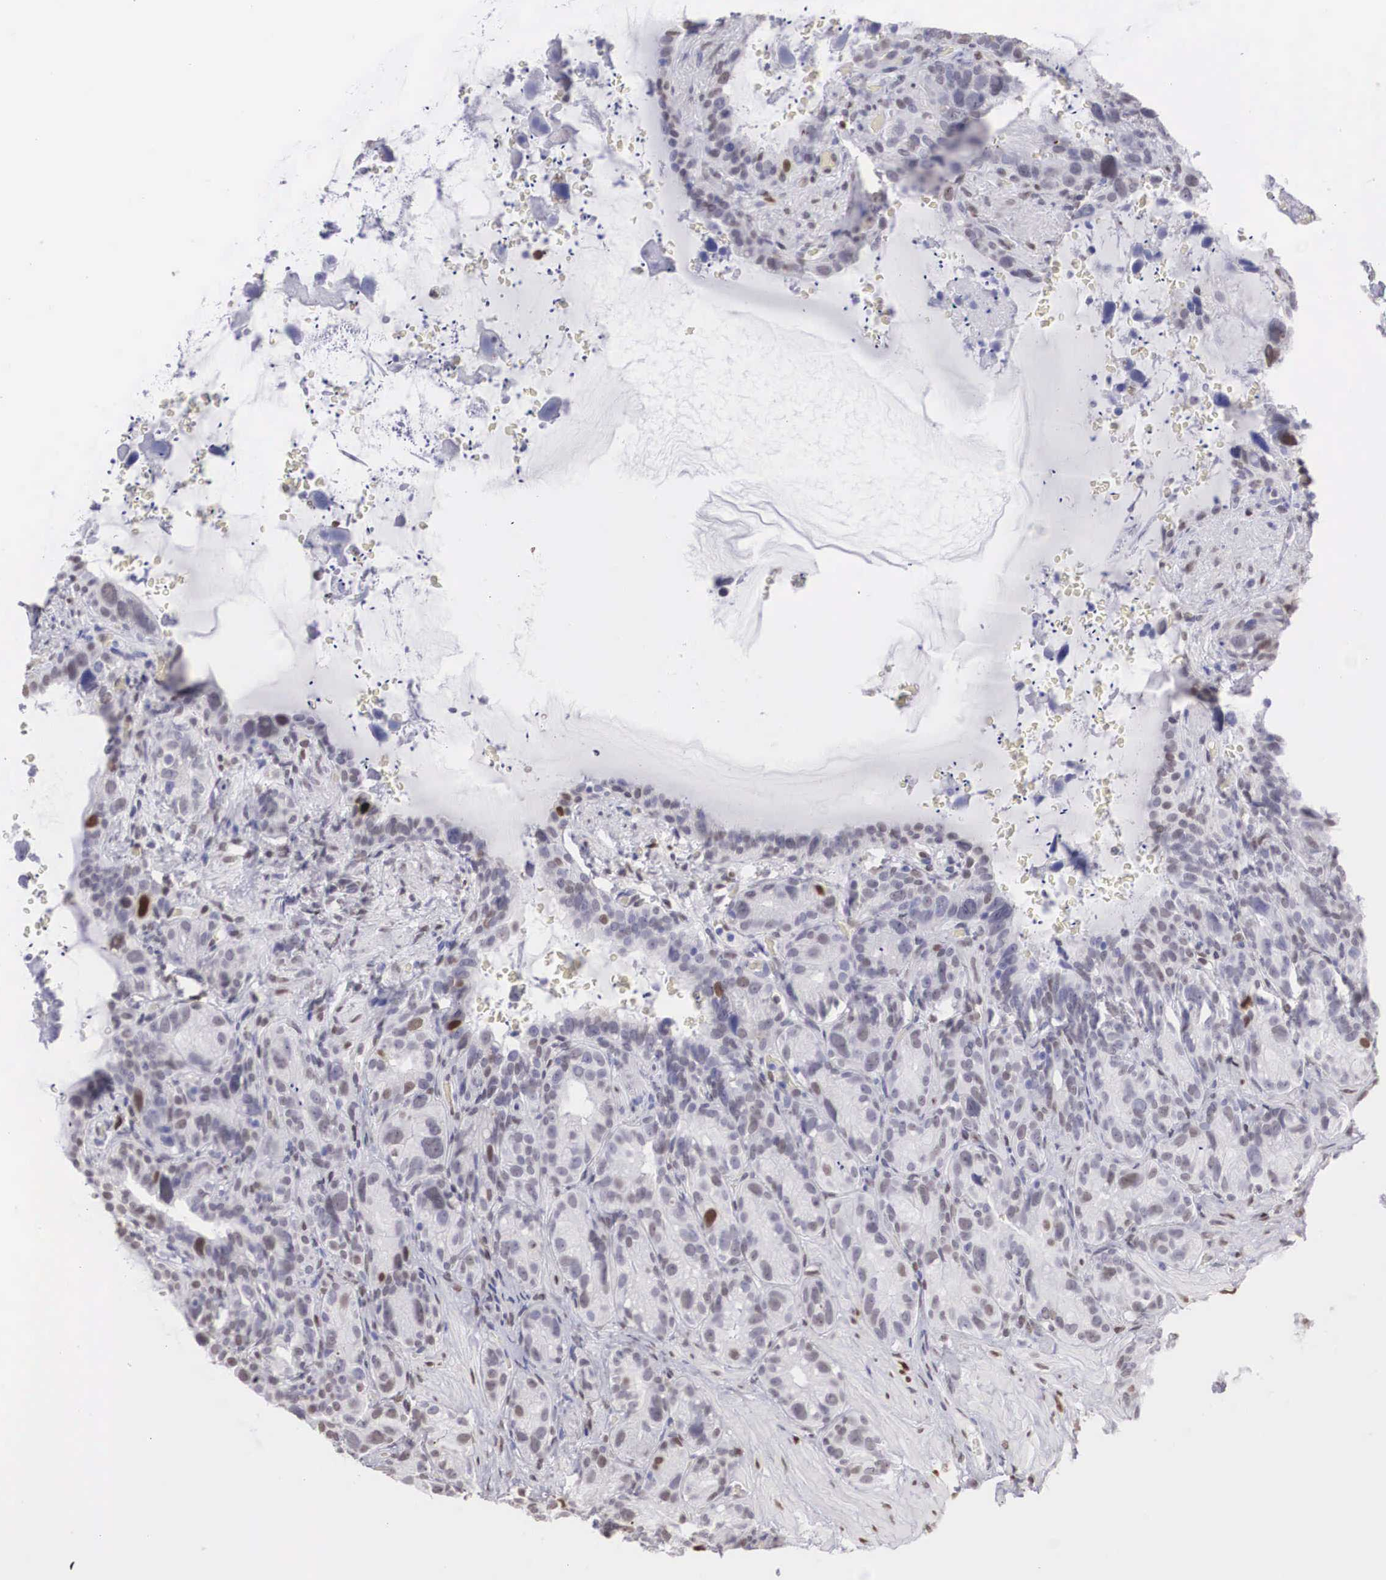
{"staining": {"intensity": "moderate", "quantity": "<25%", "location": "nuclear"}, "tissue": "seminal vesicle", "cell_type": "Glandular cells", "image_type": "normal", "snomed": [{"axis": "morphology", "description": "Normal tissue, NOS"}, {"axis": "topography", "description": "Seminal veicle"}], "caption": "An immunohistochemistry image of normal tissue is shown. Protein staining in brown labels moderate nuclear positivity in seminal vesicle within glandular cells. (Stains: DAB in brown, nuclei in blue, Microscopy: brightfield microscopy at high magnification).", "gene": "HMGN5", "patient": {"sex": "male", "age": 63}}